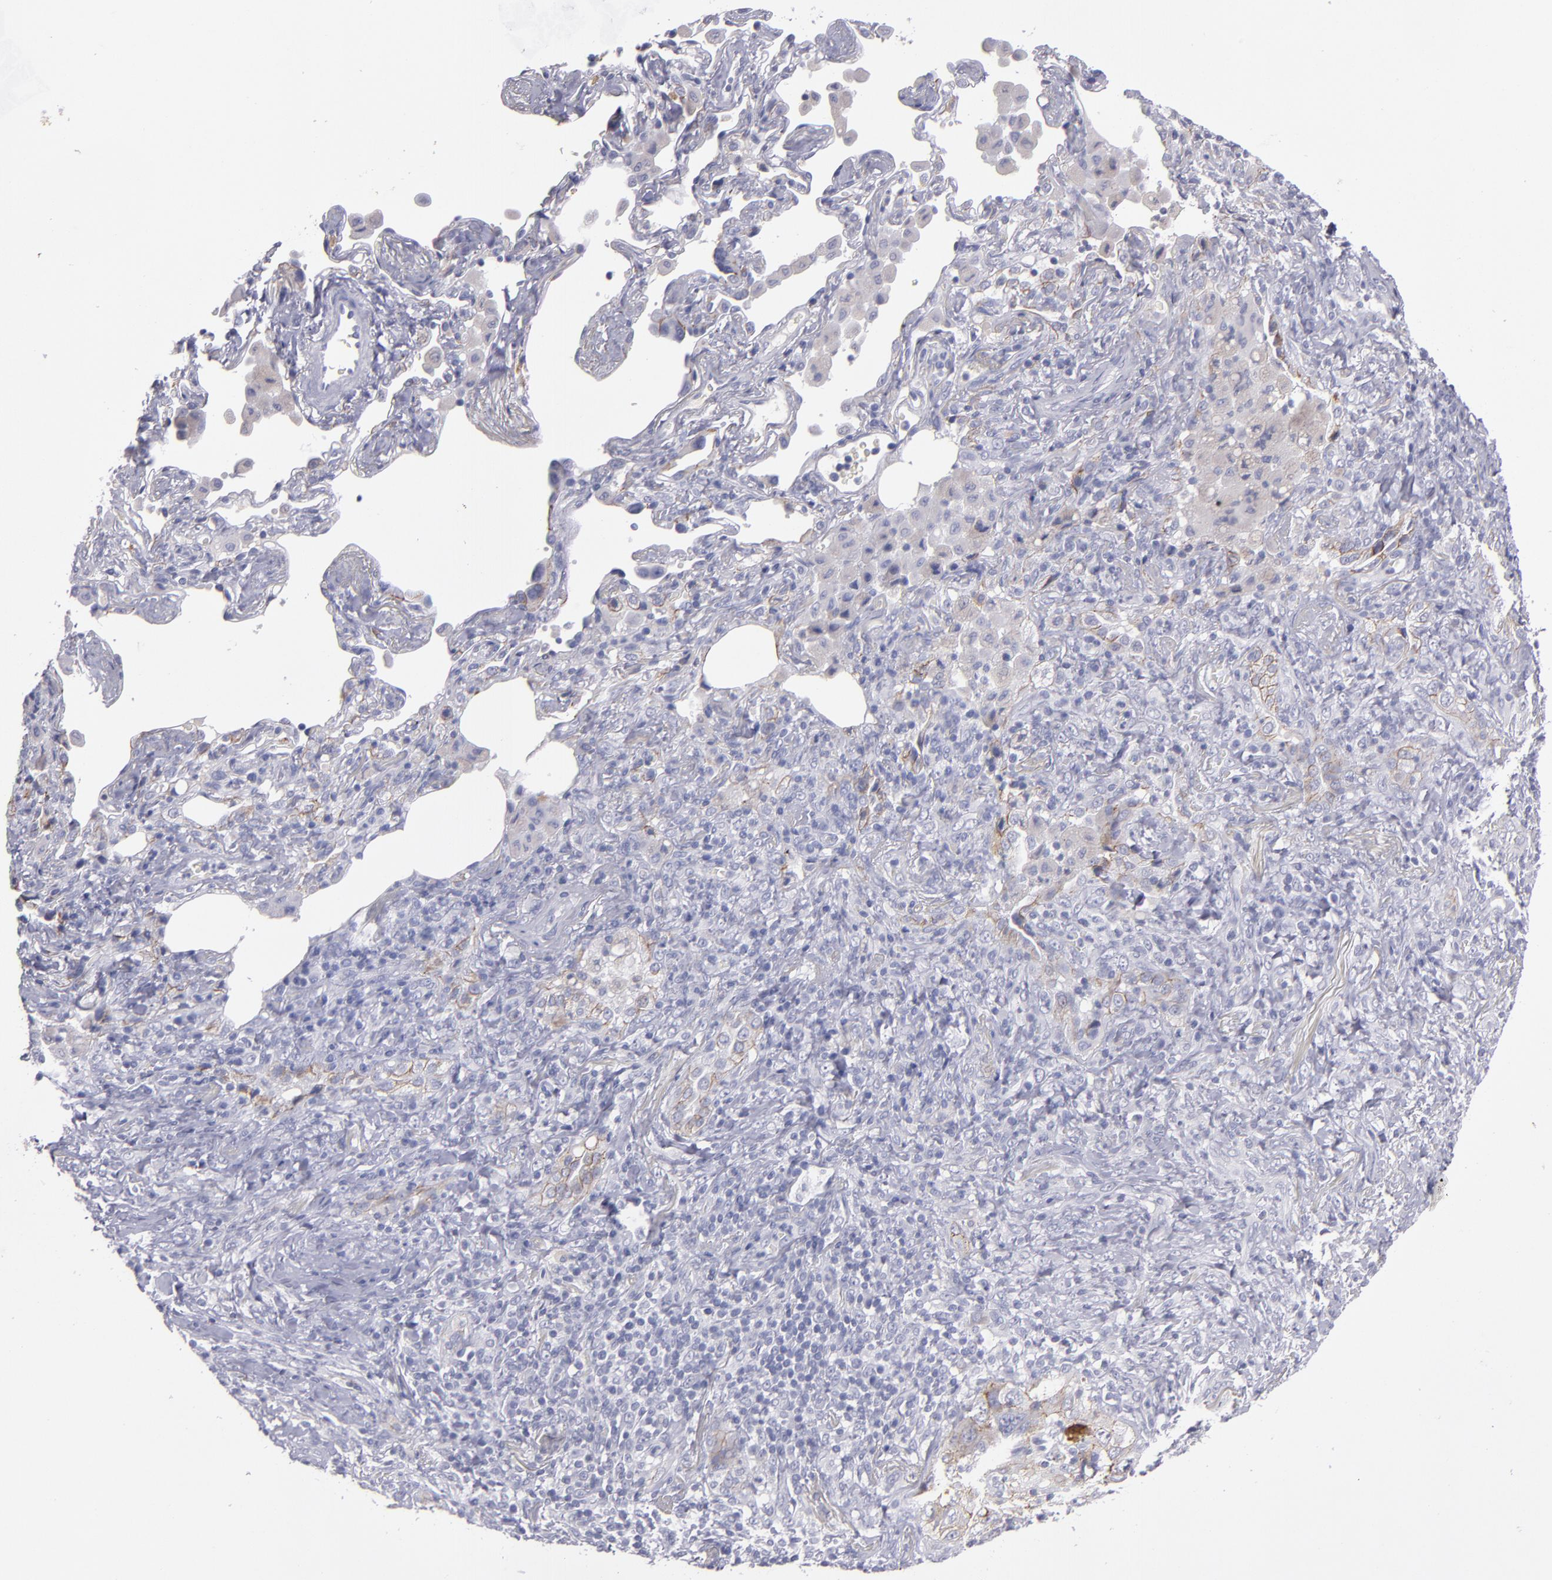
{"staining": {"intensity": "weak", "quantity": "25%-75%", "location": "cytoplasmic/membranous"}, "tissue": "lung cancer", "cell_type": "Tumor cells", "image_type": "cancer", "snomed": [{"axis": "morphology", "description": "Squamous cell carcinoma, NOS"}, {"axis": "topography", "description": "Lung"}], "caption": "Immunohistochemistry (IHC) (DAB (3,3'-diaminobenzidine)) staining of human lung cancer (squamous cell carcinoma) shows weak cytoplasmic/membranous protein positivity in approximately 25%-75% of tumor cells.", "gene": "CDH3", "patient": {"sex": "female", "age": 67}}